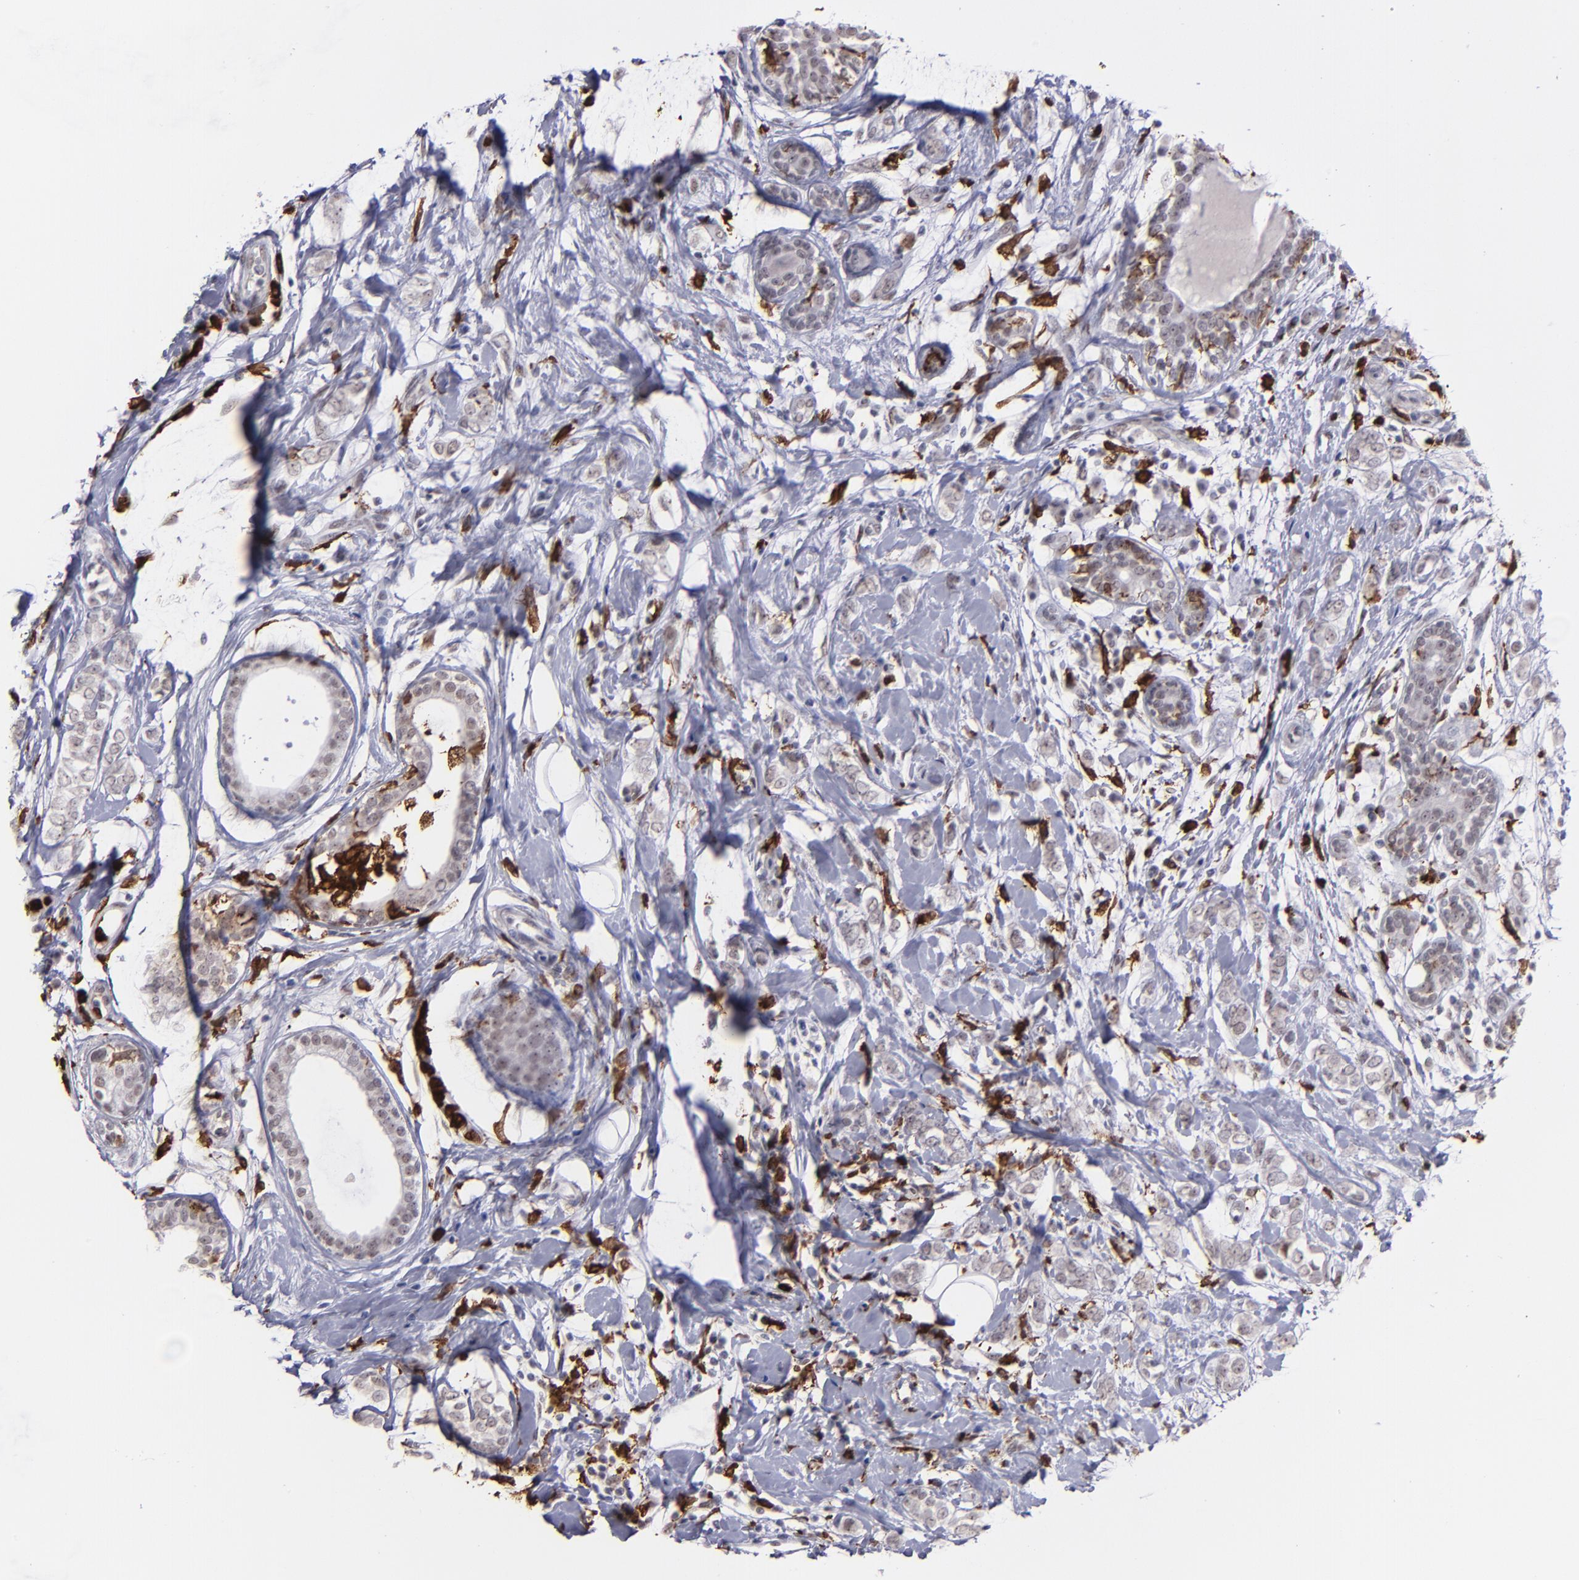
{"staining": {"intensity": "negative", "quantity": "none", "location": "none"}, "tissue": "breast cancer", "cell_type": "Tumor cells", "image_type": "cancer", "snomed": [{"axis": "morphology", "description": "Normal tissue, NOS"}, {"axis": "morphology", "description": "Lobular carcinoma"}, {"axis": "topography", "description": "Breast"}], "caption": "High power microscopy image of an immunohistochemistry image of breast lobular carcinoma, revealing no significant staining in tumor cells.", "gene": "NCF2", "patient": {"sex": "female", "age": 47}}